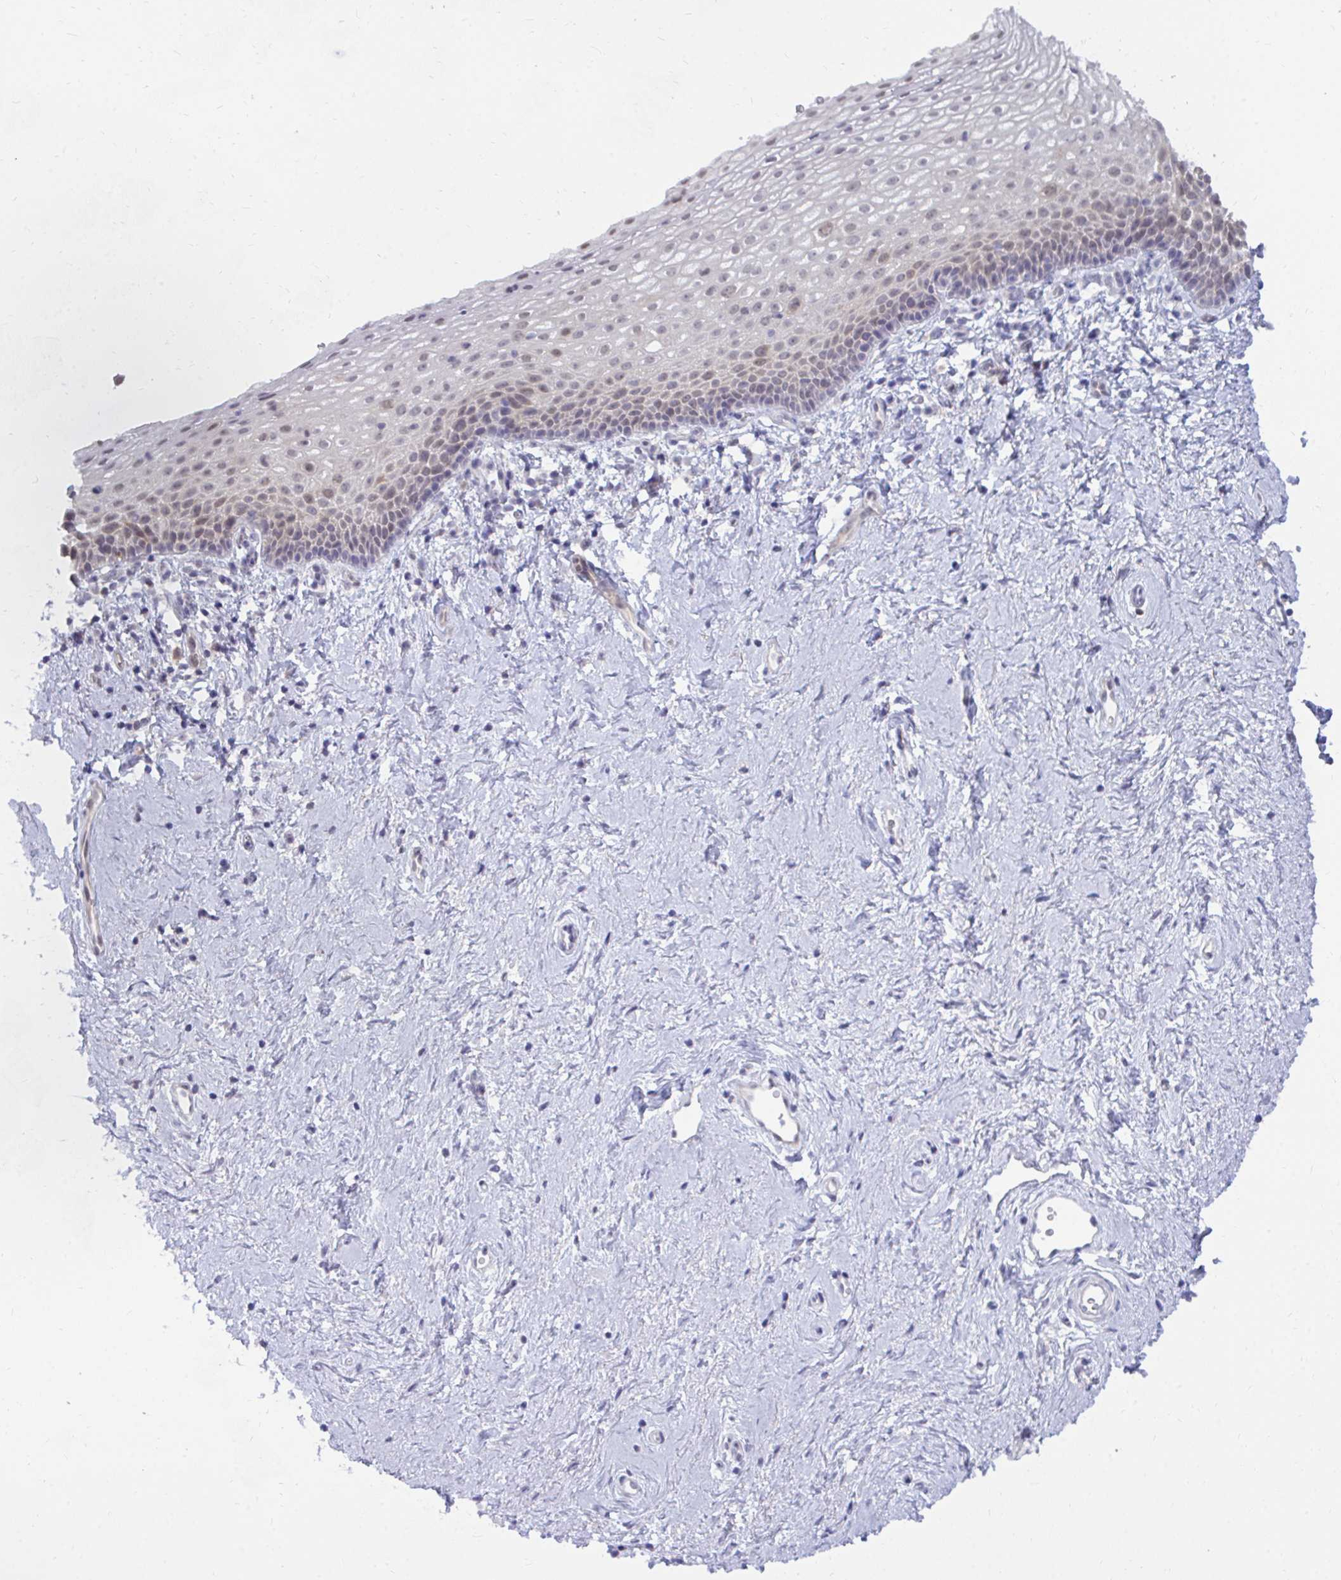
{"staining": {"intensity": "weak", "quantity": "25%-75%", "location": "nuclear"}, "tissue": "vagina", "cell_type": "Squamous epithelial cells", "image_type": "normal", "snomed": [{"axis": "morphology", "description": "Normal tissue, NOS"}, {"axis": "topography", "description": "Vagina"}], "caption": "Immunohistochemical staining of normal human vagina shows 25%-75% levels of weak nuclear protein expression in approximately 25%-75% of squamous epithelial cells. (IHC, brightfield microscopy, high magnification).", "gene": "CSE1L", "patient": {"sex": "female", "age": 61}}